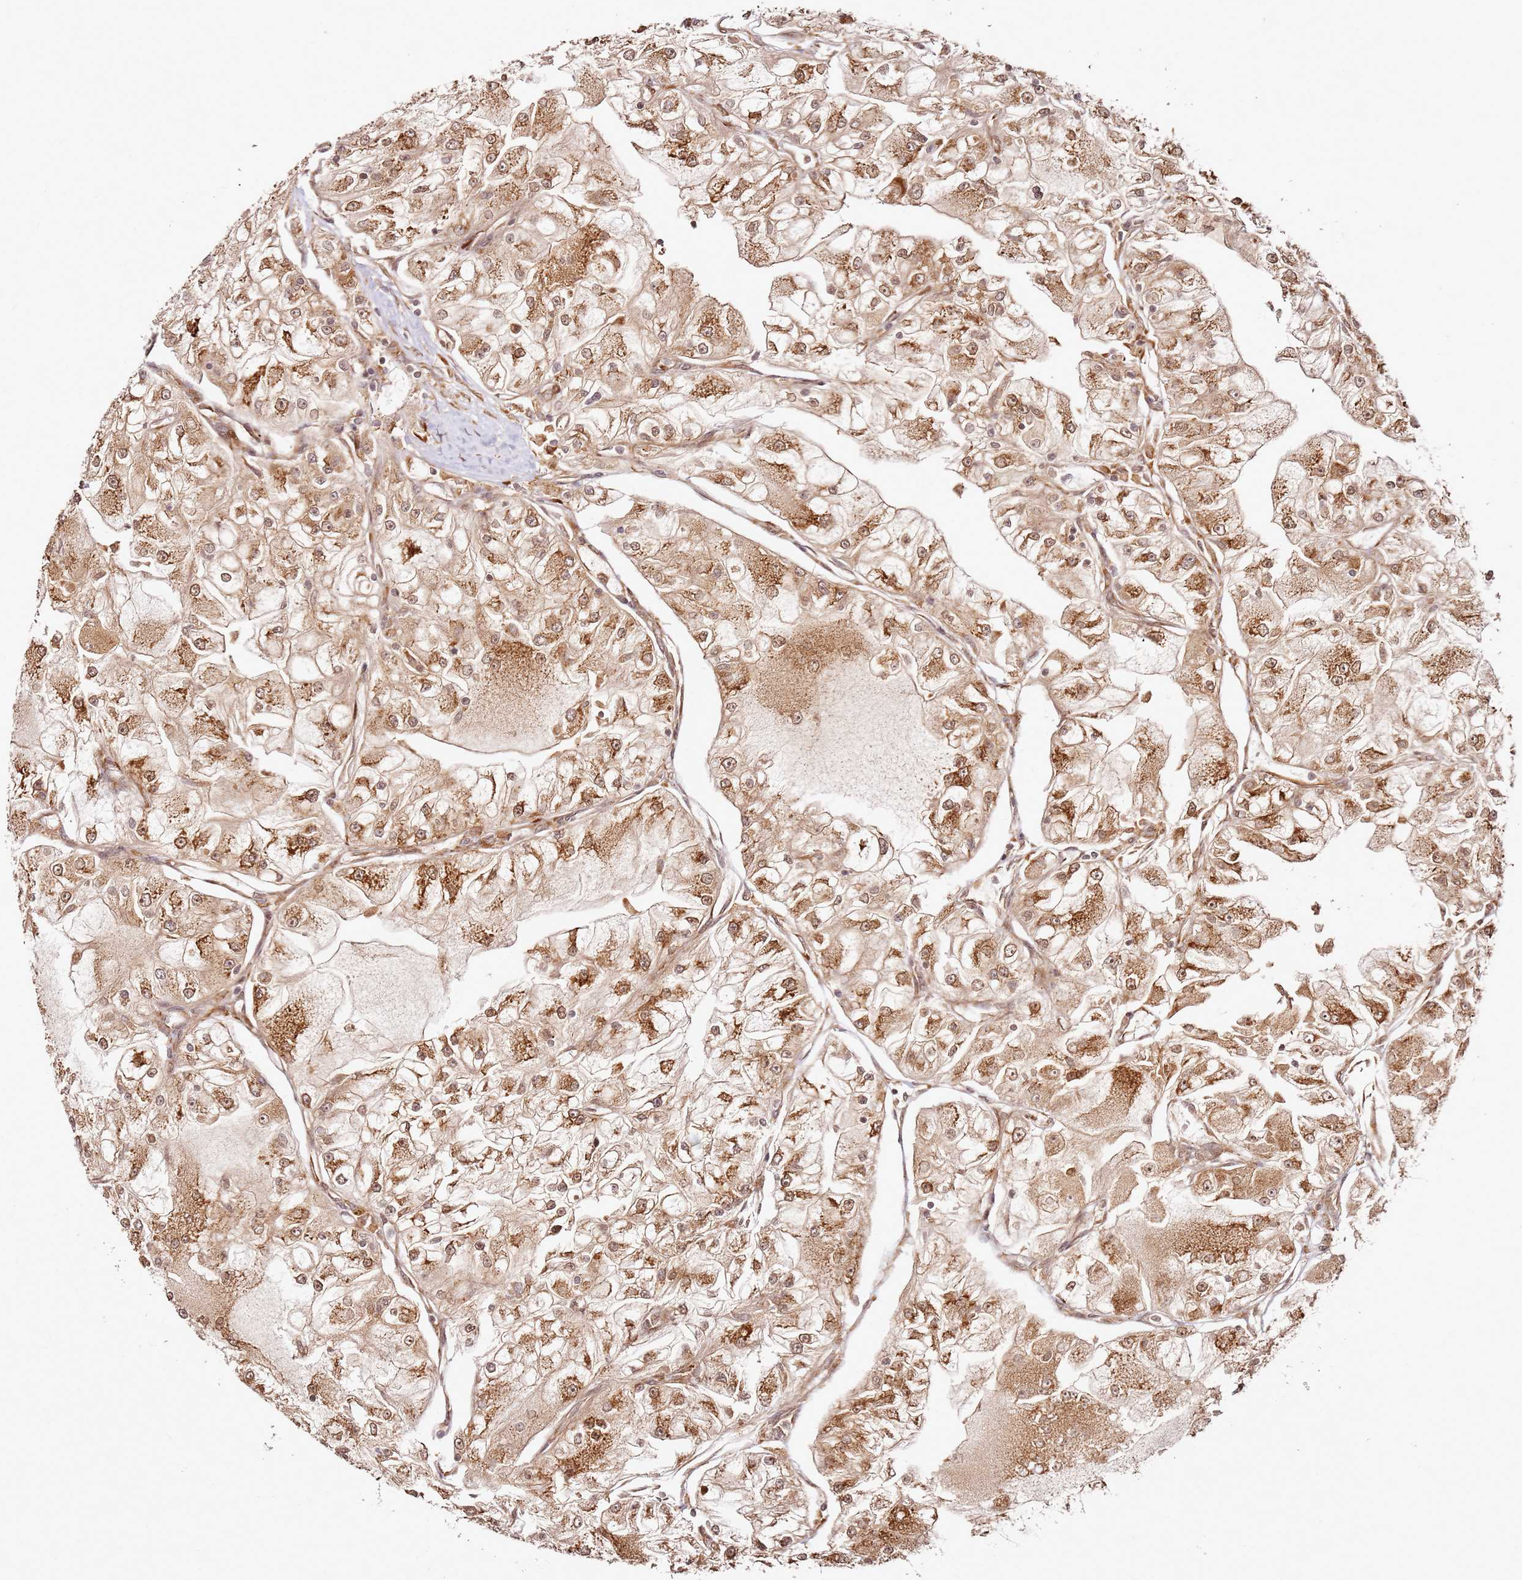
{"staining": {"intensity": "moderate", "quantity": ">75%", "location": "cytoplasmic/membranous,nuclear"}, "tissue": "renal cancer", "cell_type": "Tumor cells", "image_type": "cancer", "snomed": [{"axis": "morphology", "description": "Adenocarcinoma, NOS"}, {"axis": "topography", "description": "Kidney"}], "caption": "Immunohistochemistry of renal adenocarcinoma reveals medium levels of moderate cytoplasmic/membranous and nuclear expression in about >75% of tumor cells. The staining was performed using DAB (3,3'-diaminobenzidine), with brown indicating positive protein expression. Nuclei are stained blue with hematoxylin.", "gene": "RPS3A", "patient": {"sex": "female", "age": 72}}